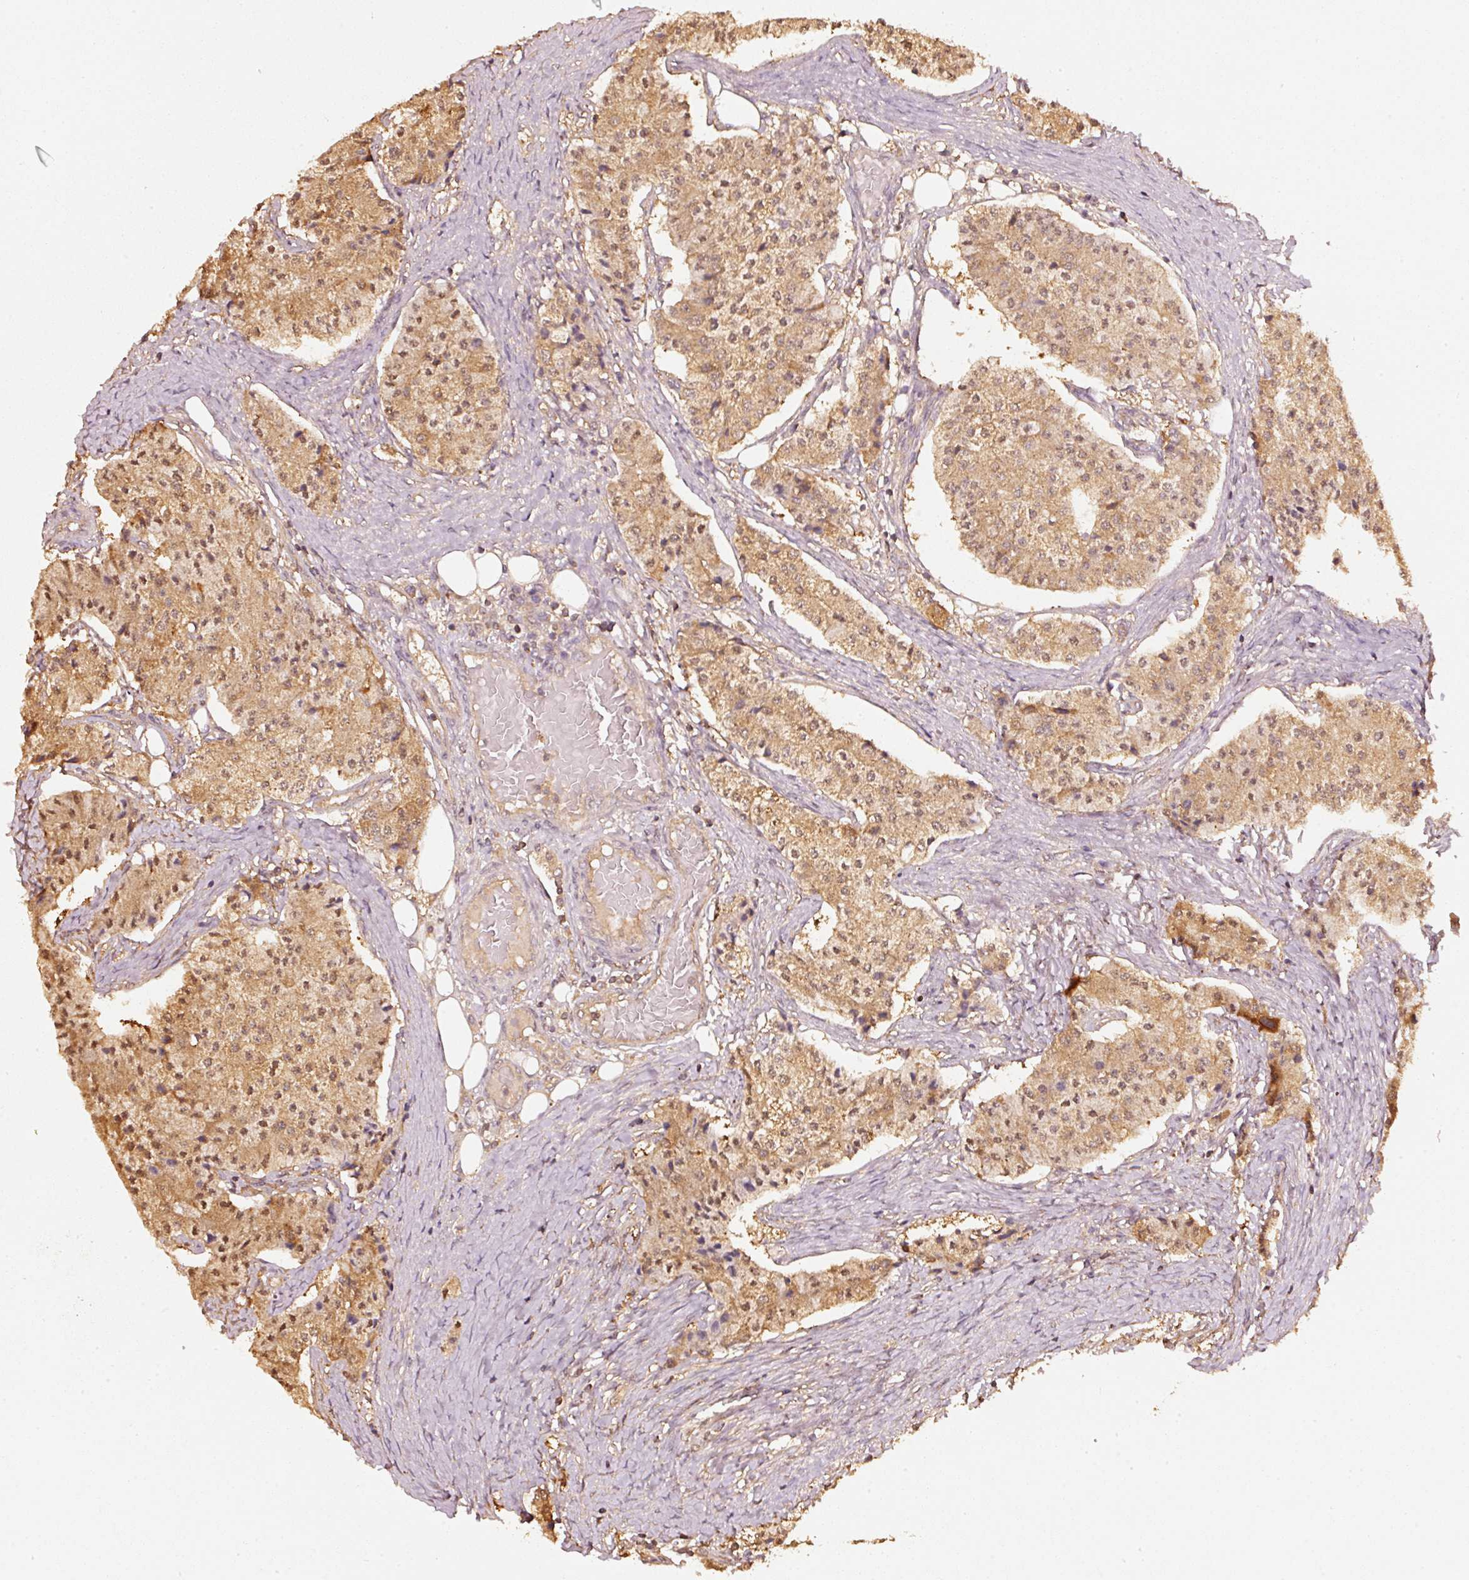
{"staining": {"intensity": "moderate", "quantity": ">75%", "location": "cytoplasmic/membranous"}, "tissue": "carcinoid", "cell_type": "Tumor cells", "image_type": "cancer", "snomed": [{"axis": "morphology", "description": "Carcinoid, malignant, NOS"}, {"axis": "topography", "description": "Colon"}], "caption": "Immunohistochemical staining of carcinoid (malignant) reveals moderate cytoplasmic/membranous protein staining in approximately >75% of tumor cells. (DAB = brown stain, brightfield microscopy at high magnification).", "gene": "STAU1", "patient": {"sex": "female", "age": 52}}